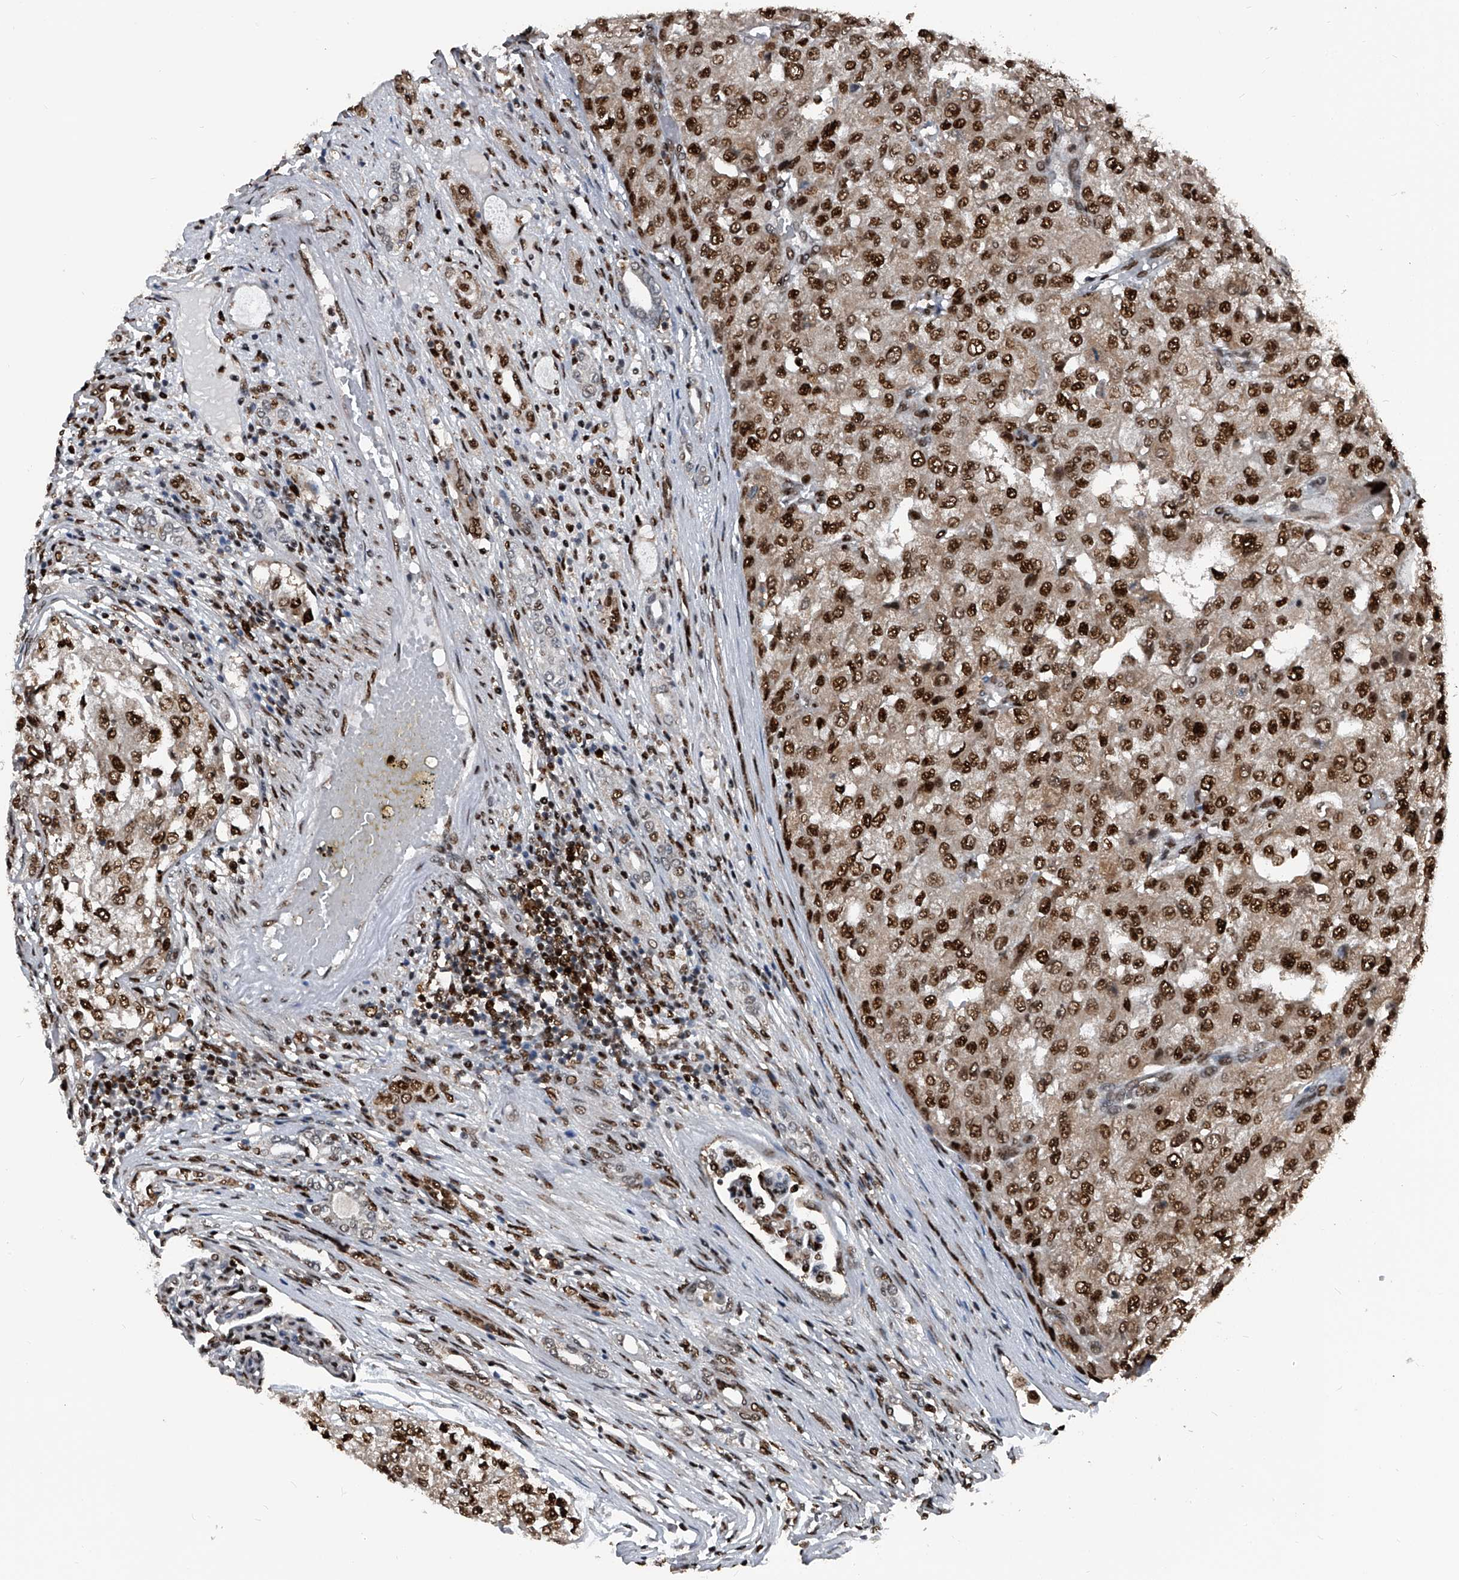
{"staining": {"intensity": "strong", "quantity": ">75%", "location": "nuclear"}, "tissue": "renal cancer", "cell_type": "Tumor cells", "image_type": "cancer", "snomed": [{"axis": "morphology", "description": "Adenocarcinoma, NOS"}, {"axis": "topography", "description": "Kidney"}], "caption": "A photomicrograph of human renal adenocarcinoma stained for a protein demonstrates strong nuclear brown staining in tumor cells.", "gene": "FKBP5", "patient": {"sex": "female", "age": 54}}